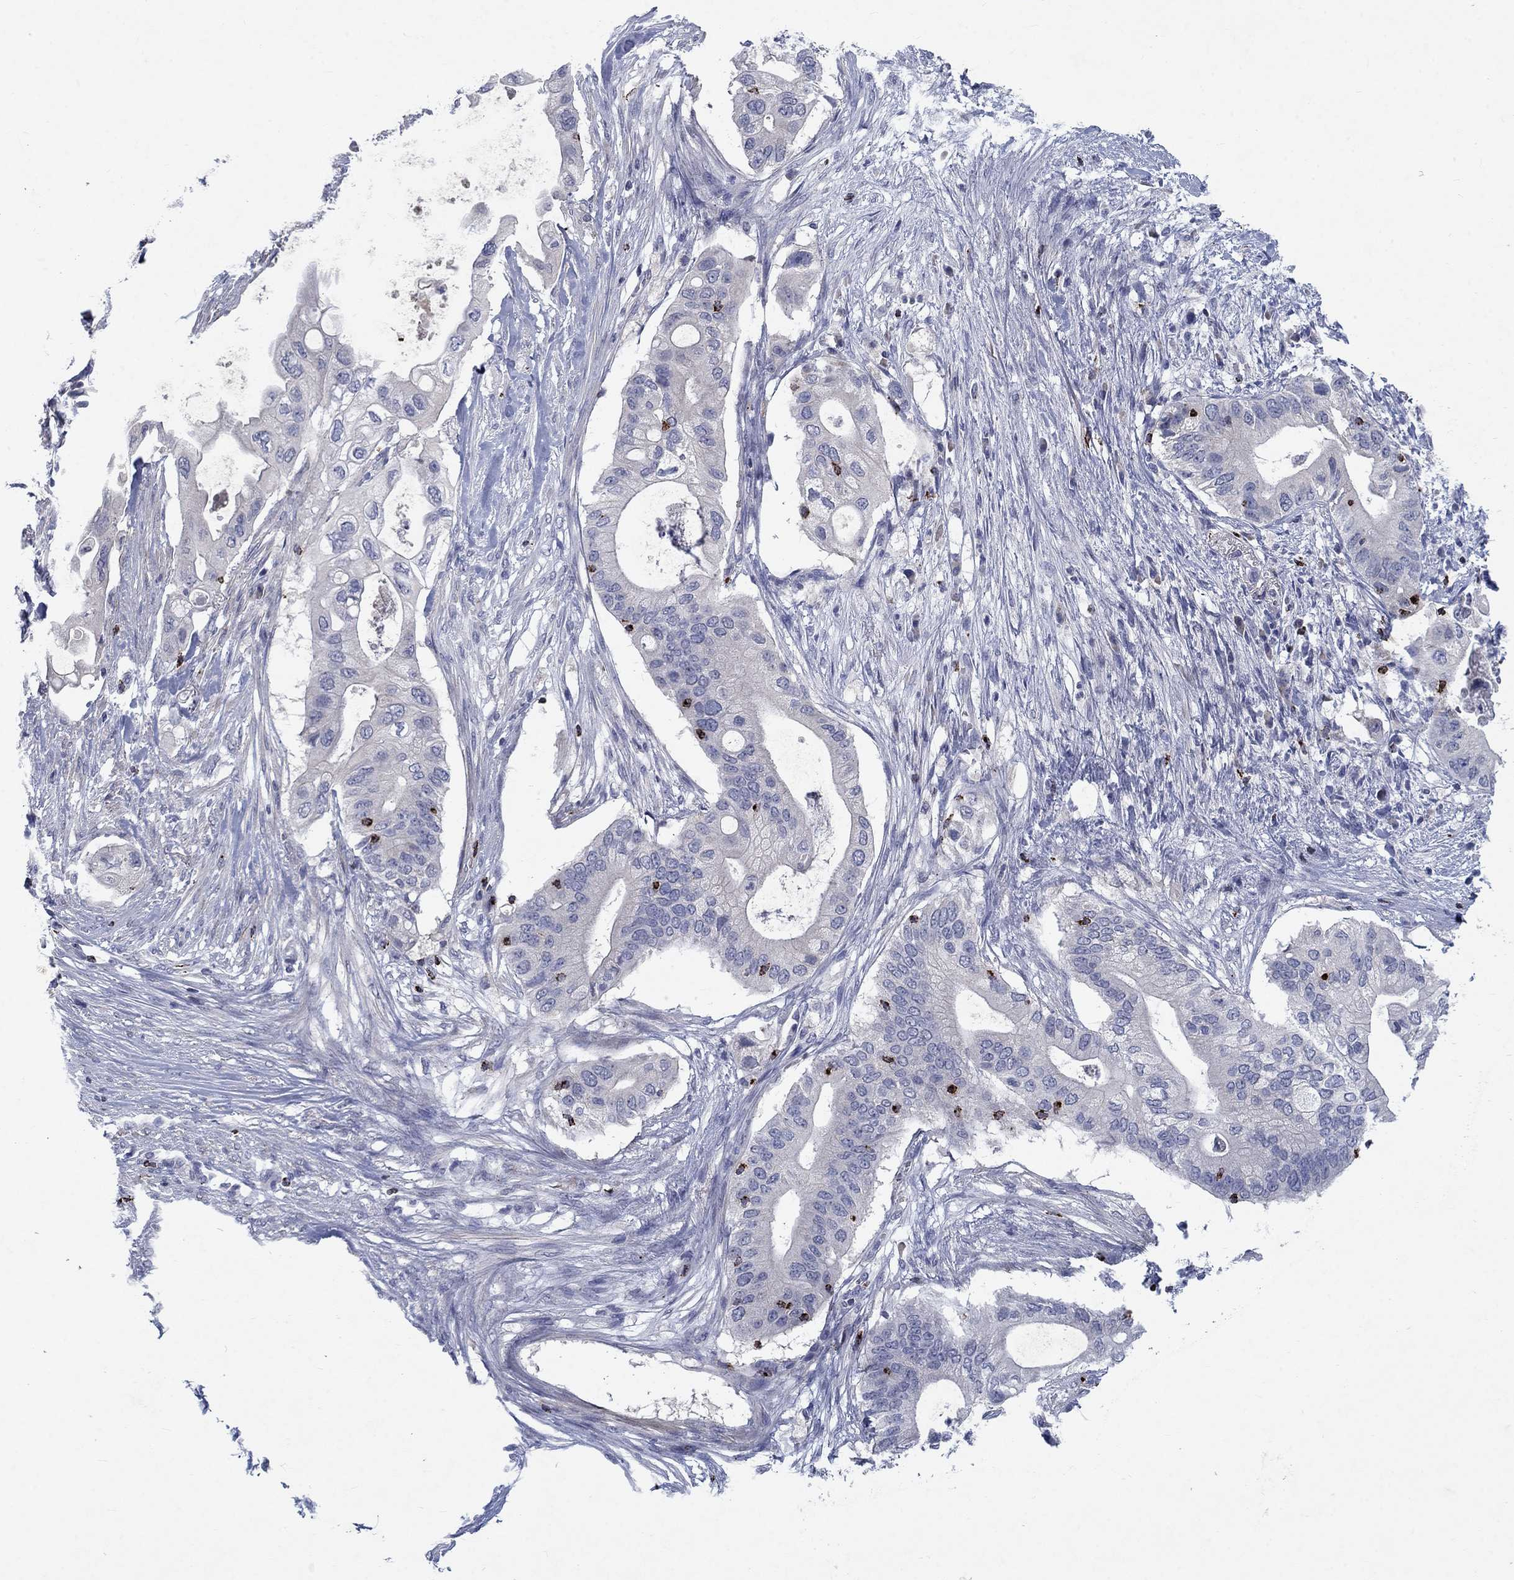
{"staining": {"intensity": "negative", "quantity": "none", "location": "none"}, "tissue": "pancreatic cancer", "cell_type": "Tumor cells", "image_type": "cancer", "snomed": [{"axis": "morphology", "description": "Adenocarcinoma, NOS"}, {"axis": "topography", "description": "Pancreas"}], "caption": "A micrograph of pancreatic cancer stained for a protein demonstrates no brown staining in tumor cells. (Stains: DAB immunohistochemistry (IHC) with hematoxylin counter stain, Microscopy: brightfield microscopy at high magnification).", "gene": "GZMA", "patient": {"sex": "female", "age": 72}}